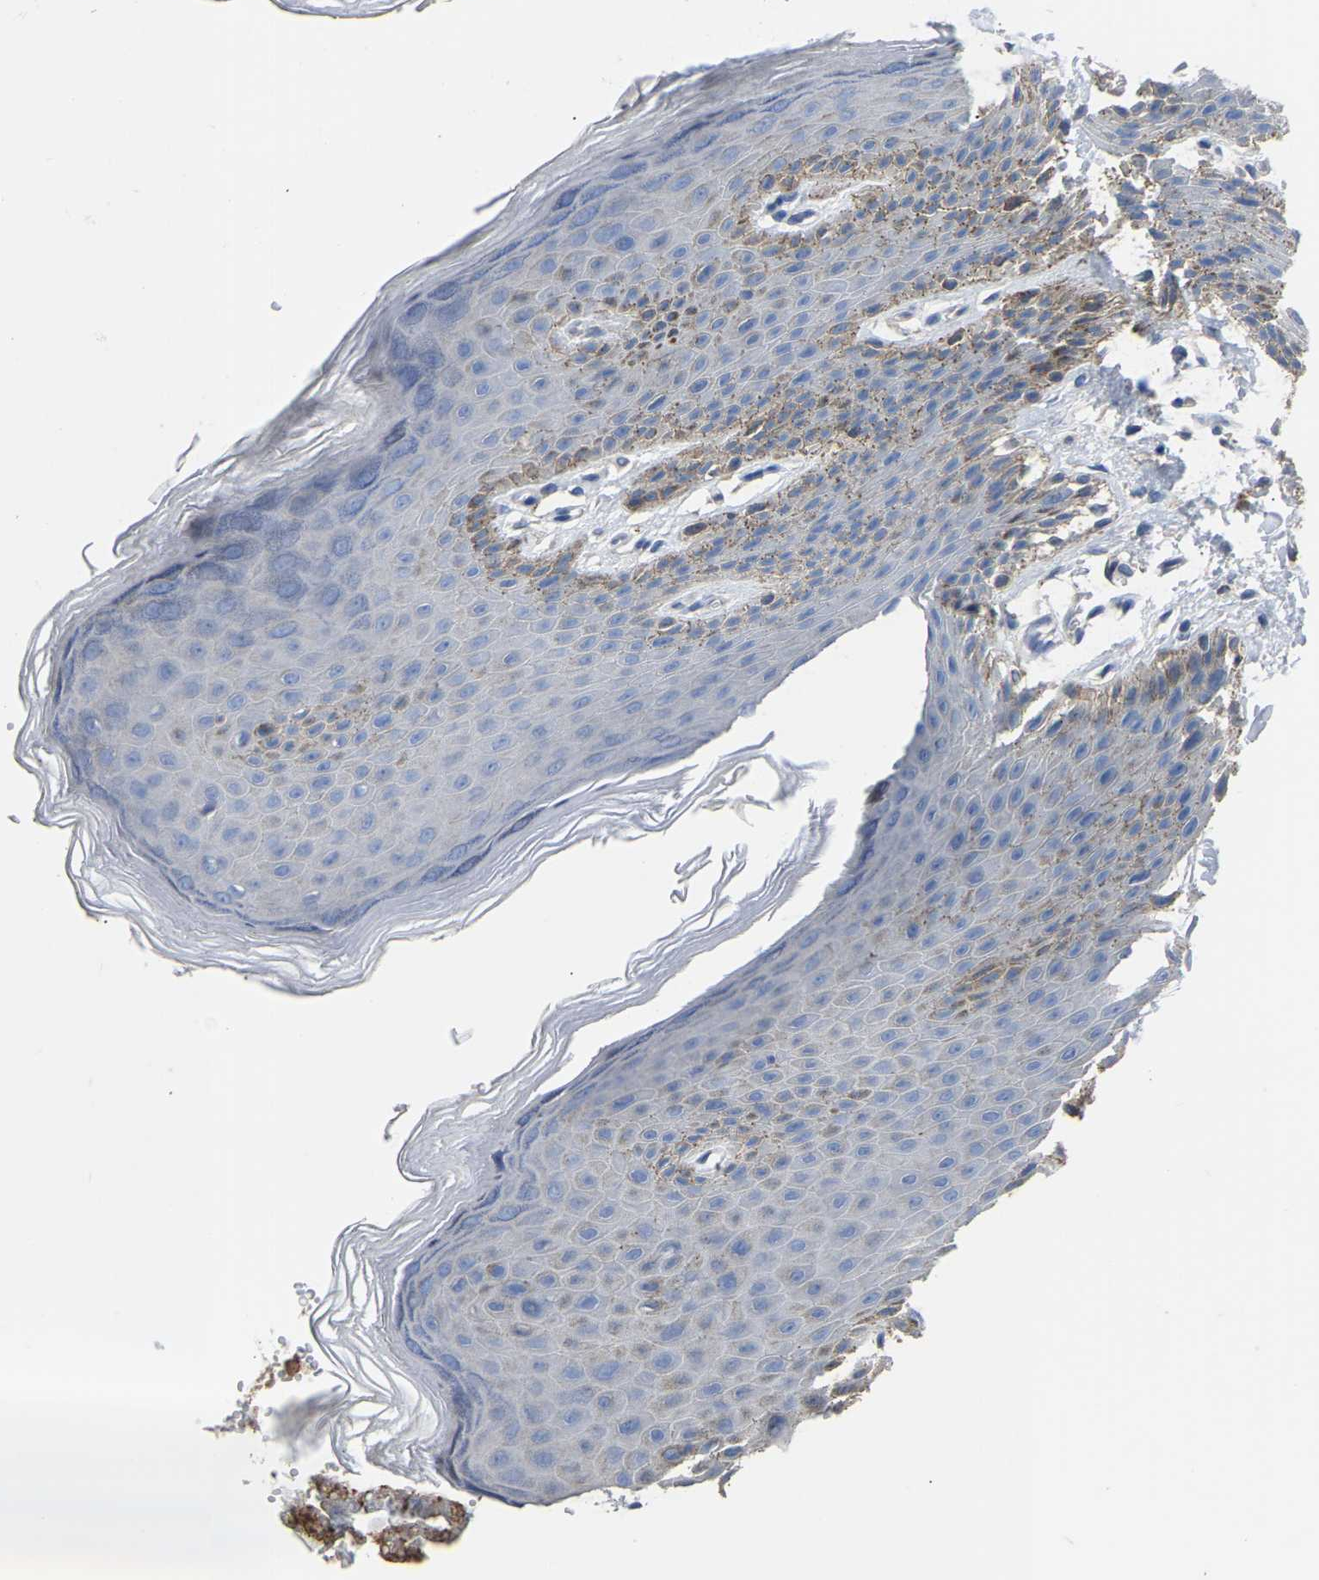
{"staining": {"intensity": "moderate", "quantity": "<25%", "location": "cytoplasmic/membranous"}, "tissue": "skin", "cell_type": "Epidermal cells", "image_type": "normal", "snomed": [{"axis": "morphology", "description": "Normal tissue, NOS"}, {"axis": "topography", "description": "Anal"}], "caption": "Protein staining of benign skin reveals moderate cytoplasmic/membranous expression in approximately <25% of epidermal cells. (IHC, brightfield microscopy, high magnification).", "gene": "ZNF449", "patient": {"sex": "male", "age": 44}}